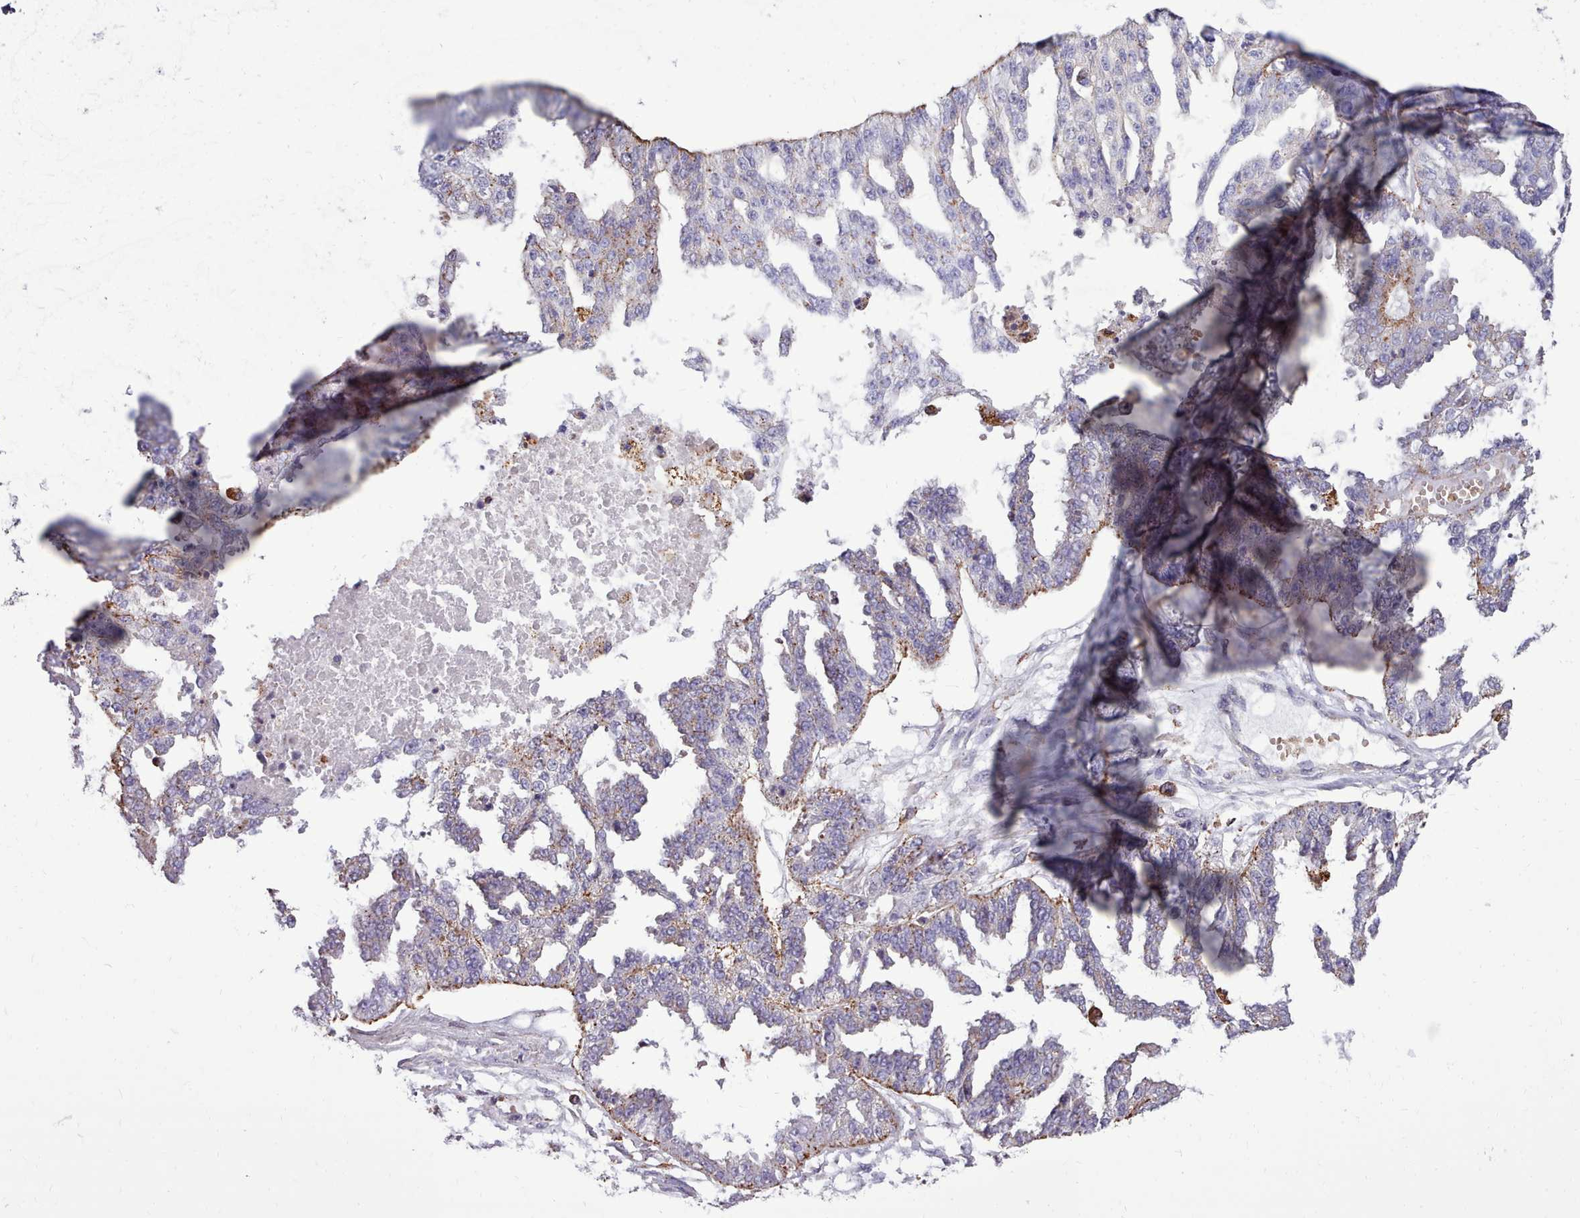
{"staining": {"intensity": "weak", "quantity": "<25%", "location": "cytoplasmic/membranous"}, "tissue": "ovarian cancer", "cell_type": "Tumor cells", "image_type": "cancer", "snomed": [{"axis": "morphology", "description": "Cystadenocarcinoma, serous, NOS"}, {"axis": "topography", "description": "Ovary"}], "caption": "High magnification brightfield microscopy of serous cystadenocarcinoma (ovarian) stained with DAB (3,3'-diaminobenzidine) (brown) and counterstained with hematoxylin (blue): tumor cells show no significant positivity.", "gene": "PACSIN3", "patient": {"sex": "female", "age": 58}}